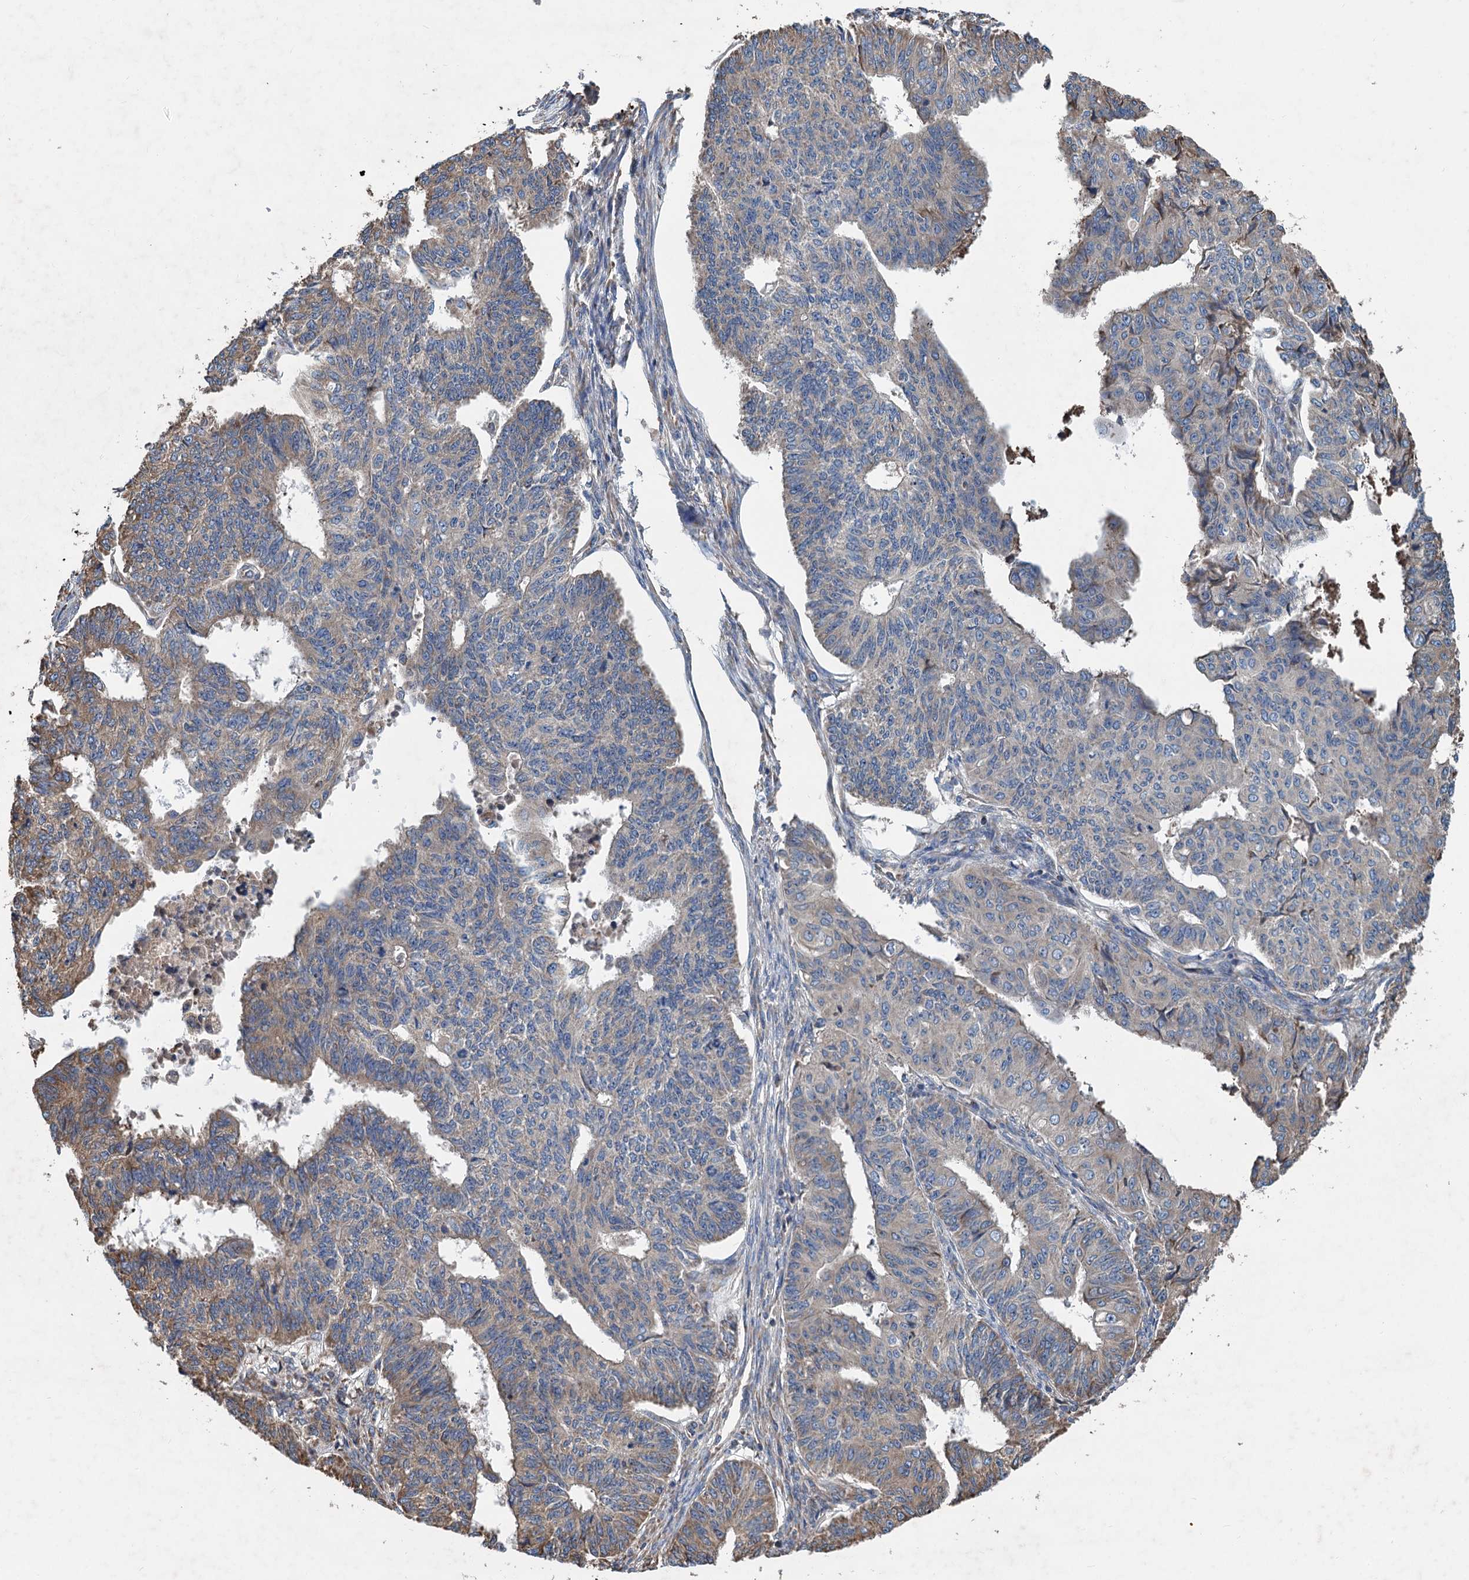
{"staining": {"intensity": "moderate", "quantity": "<25%", "location": "cytoplasmic/membranous"}, "tissue": "endometrial cancer", "cell_type": "Tumor cells", "image_type": "cancer", "snomed": [{"axis": "morphology", "description": "Adenocarcinoma, NOS"}, {"axis": "topography", "description": "Endometrium"}], "caption": "The micrograph demonstrates staining of adenocarcinoma (endometrial), revealing moderate cytoplasmic/membranous protein positivity (brown color) within tumor cells.", "gene": "LINS1", "patient": {"sex": "female", "age": 32}}